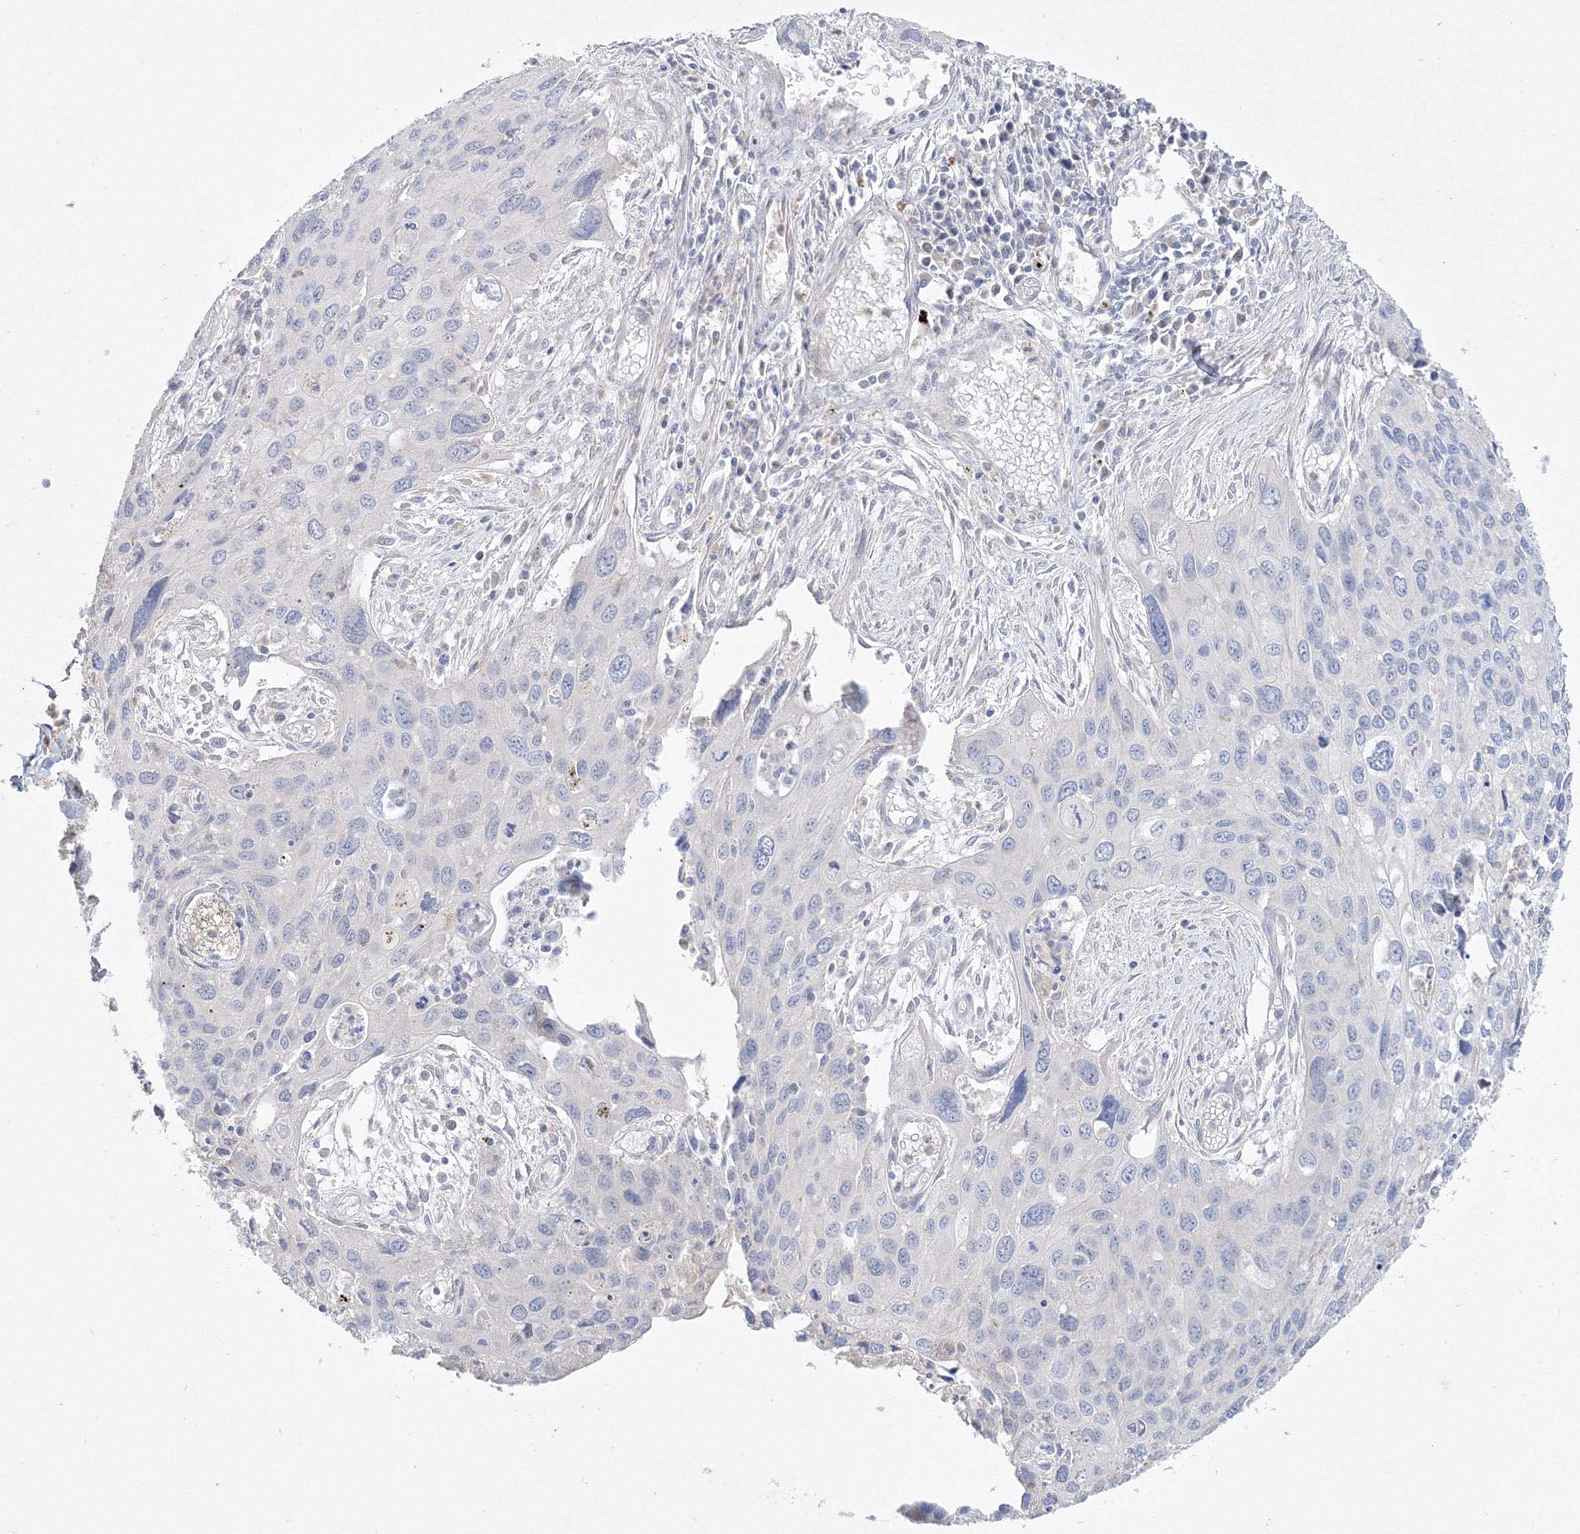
{"staining": {"intensity": "negative", "quantity": "none", "location": "none"}, "tissue": "cervical cancer", "cell_type": "Tumor cells", "image_type": "cancer", "snomed": [{"axis": "morphology", "description": "Squamous cell carcinoma, NOS"}, {"axis": "topography", "description": "Cervix"}], "caption": "IHC of cervical squamous cell carcinoma demonstrates no positivity in tumor cells. The staining was performed using DAB (3,3'-diaminobenzidine) to visualize the protein expression in brown, while the nuclei were stained in blue with hematoxylin (Magnification: 20x).", "gene": "FBXL8", "patient": {"sex": "female", "age": 55}}